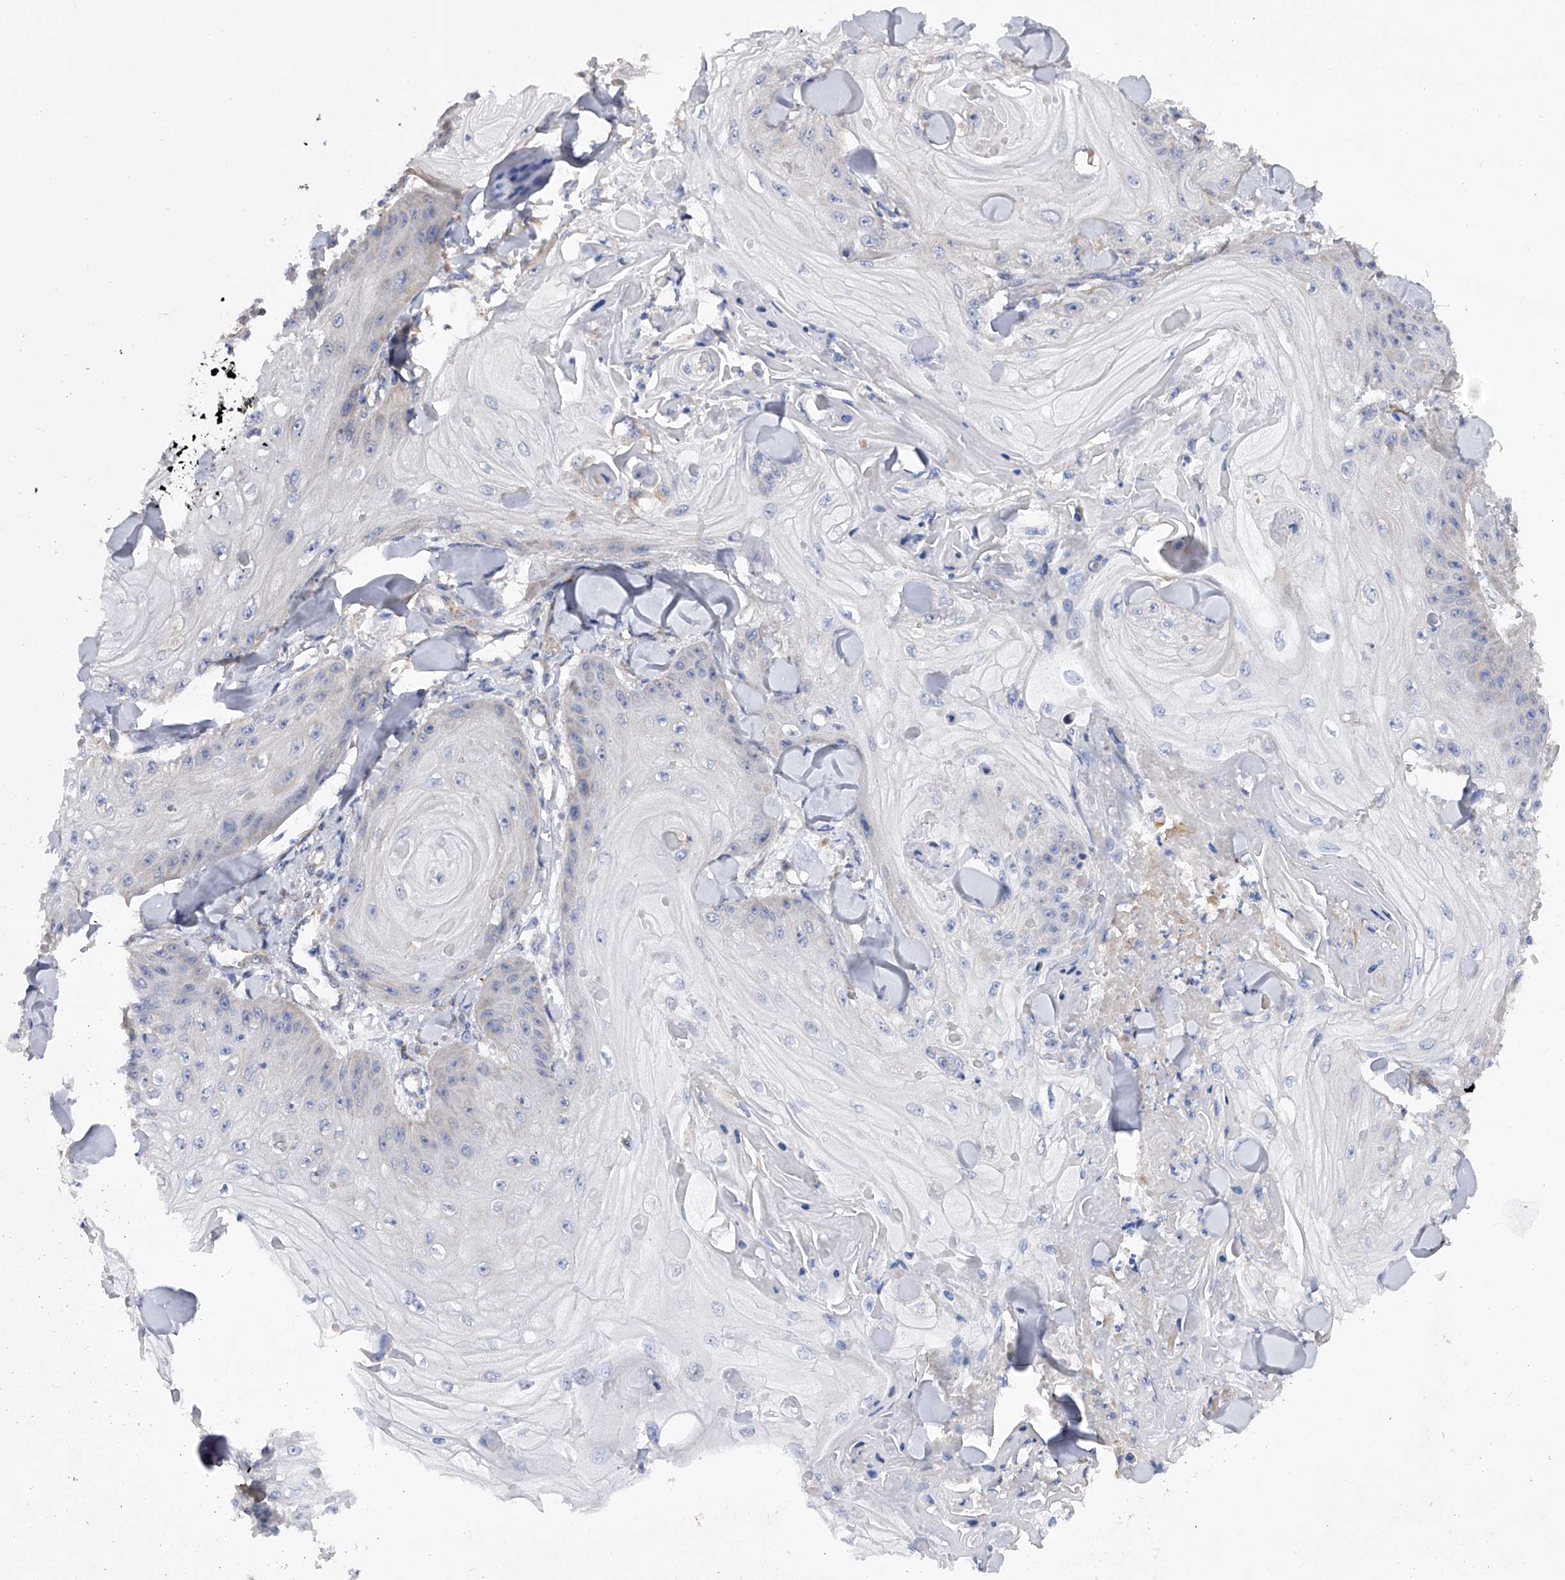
{"staining": {"intensity": "negative", "quantity": "none", "location": "none"}, "tissue": "skin cancer", "cell_type": "Tumor cells", "image_type": "cancer", "snomed": [{"axis": "morphology", "description": "Squamous cell carcinoma, NOS"}, {"axis": "topography", "description": "Skin"}], "caption": "IHC histopathology image of neoplastic tissue: skin squamous cell carcinoma stained with DAB displays no significant protein positivity in tumor cells.", "gene": "PDSS2", "patient": {"sex": "male", "age": 74}}